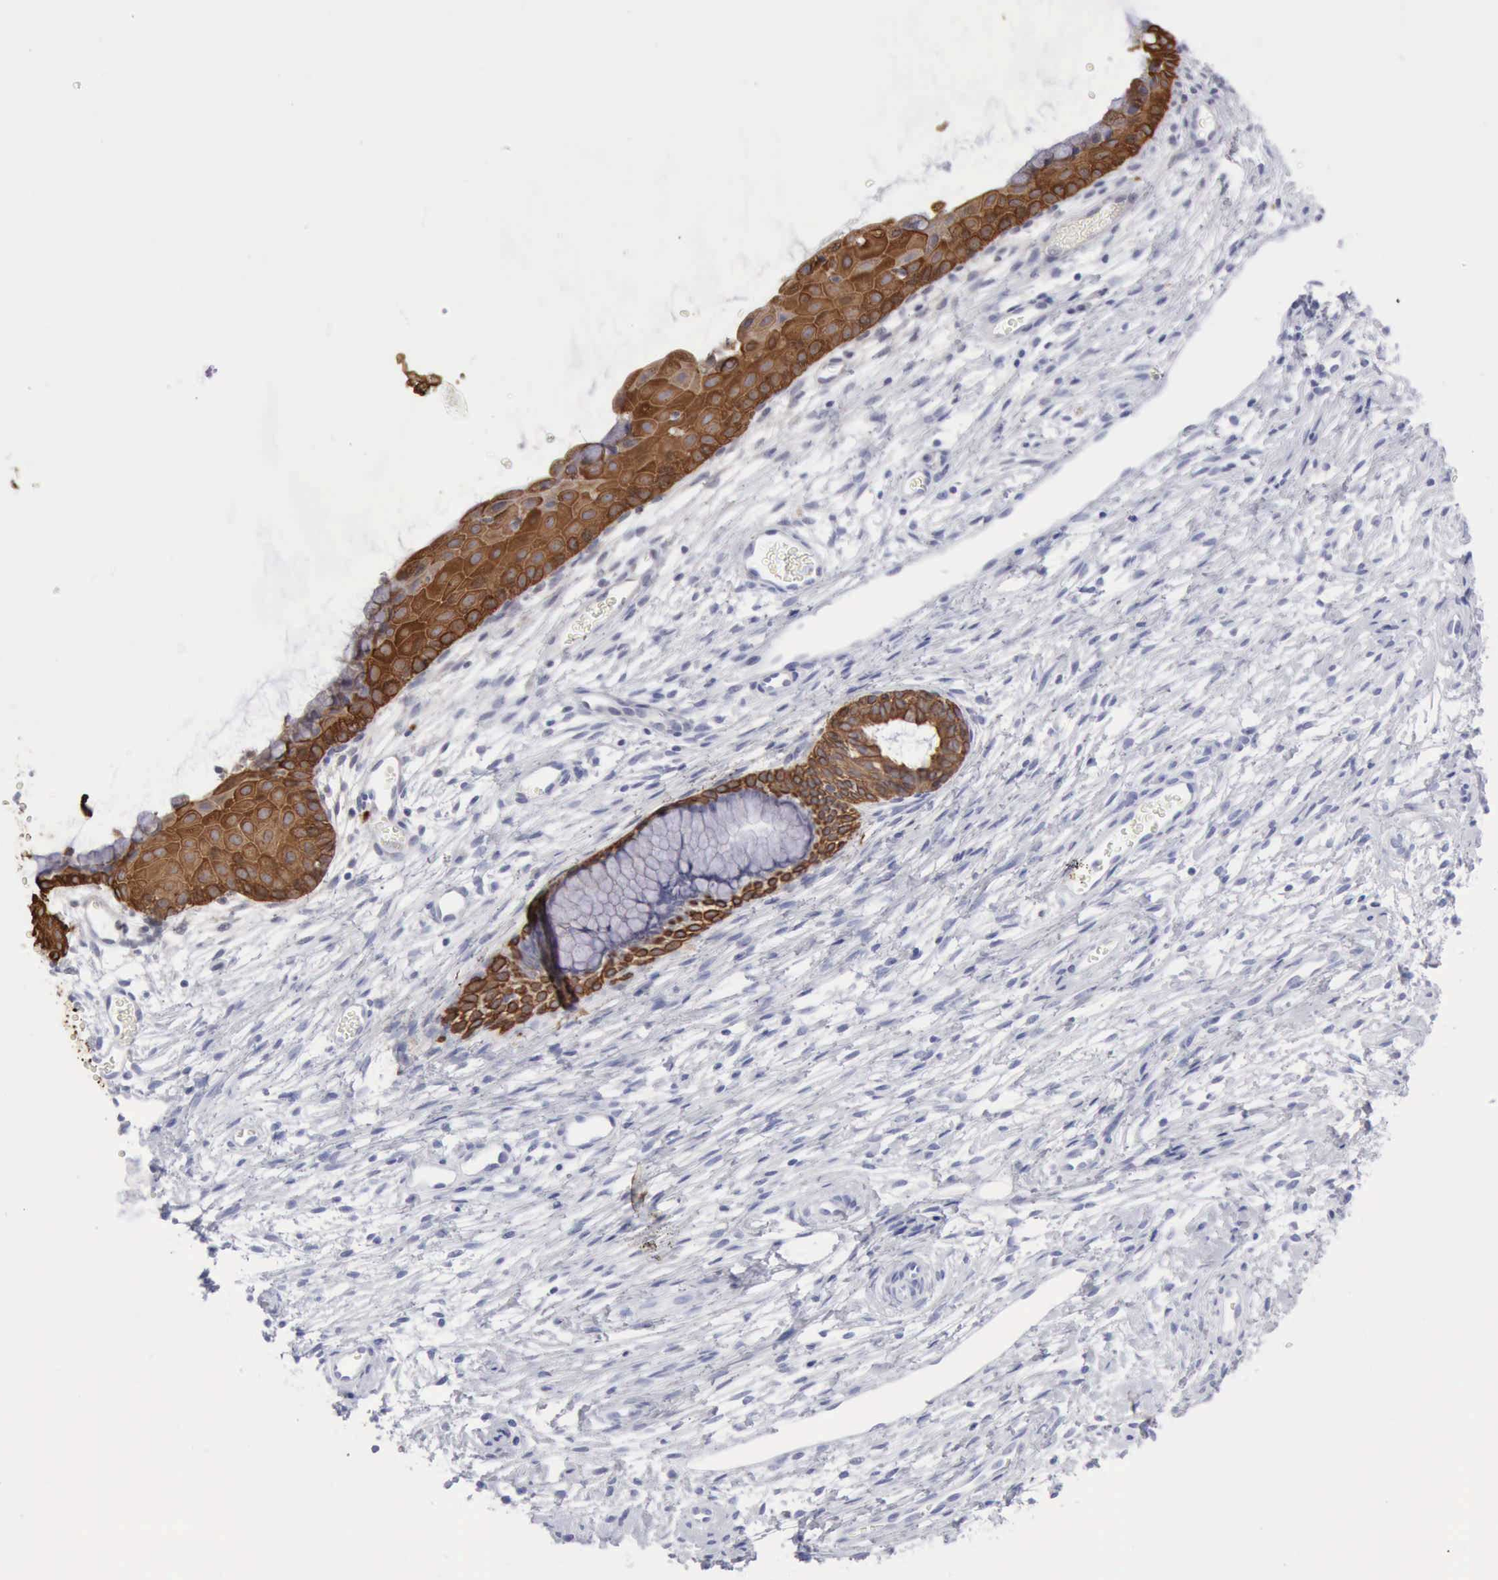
{"staining": {"intensity": "negative", "quantity": "none", "location": "none"}, "tissue": "cervix", "cell_type": "Glandular cells", "image_type": "normal", "snomed": [{"axis": "morphology", "description": "Normal tissue, NOS"}, {"axis": "topography", "description": "Cervix"}], "caption": "This histopathology image is of unremarkable cervix stained with immunohistochemistry to label a protein in brown with the nuclei are counter-stained blue. There is no positivity in glandular cells. The staining was performed using DAB (3,3'-diaminobenzidine) to visualize the protein expression in brown, while the nuclei were stained in blue with hematoxylin (Magnification: 20x).", "gene": "KRT5", "patient": {"sex": "female", "age": 39}}